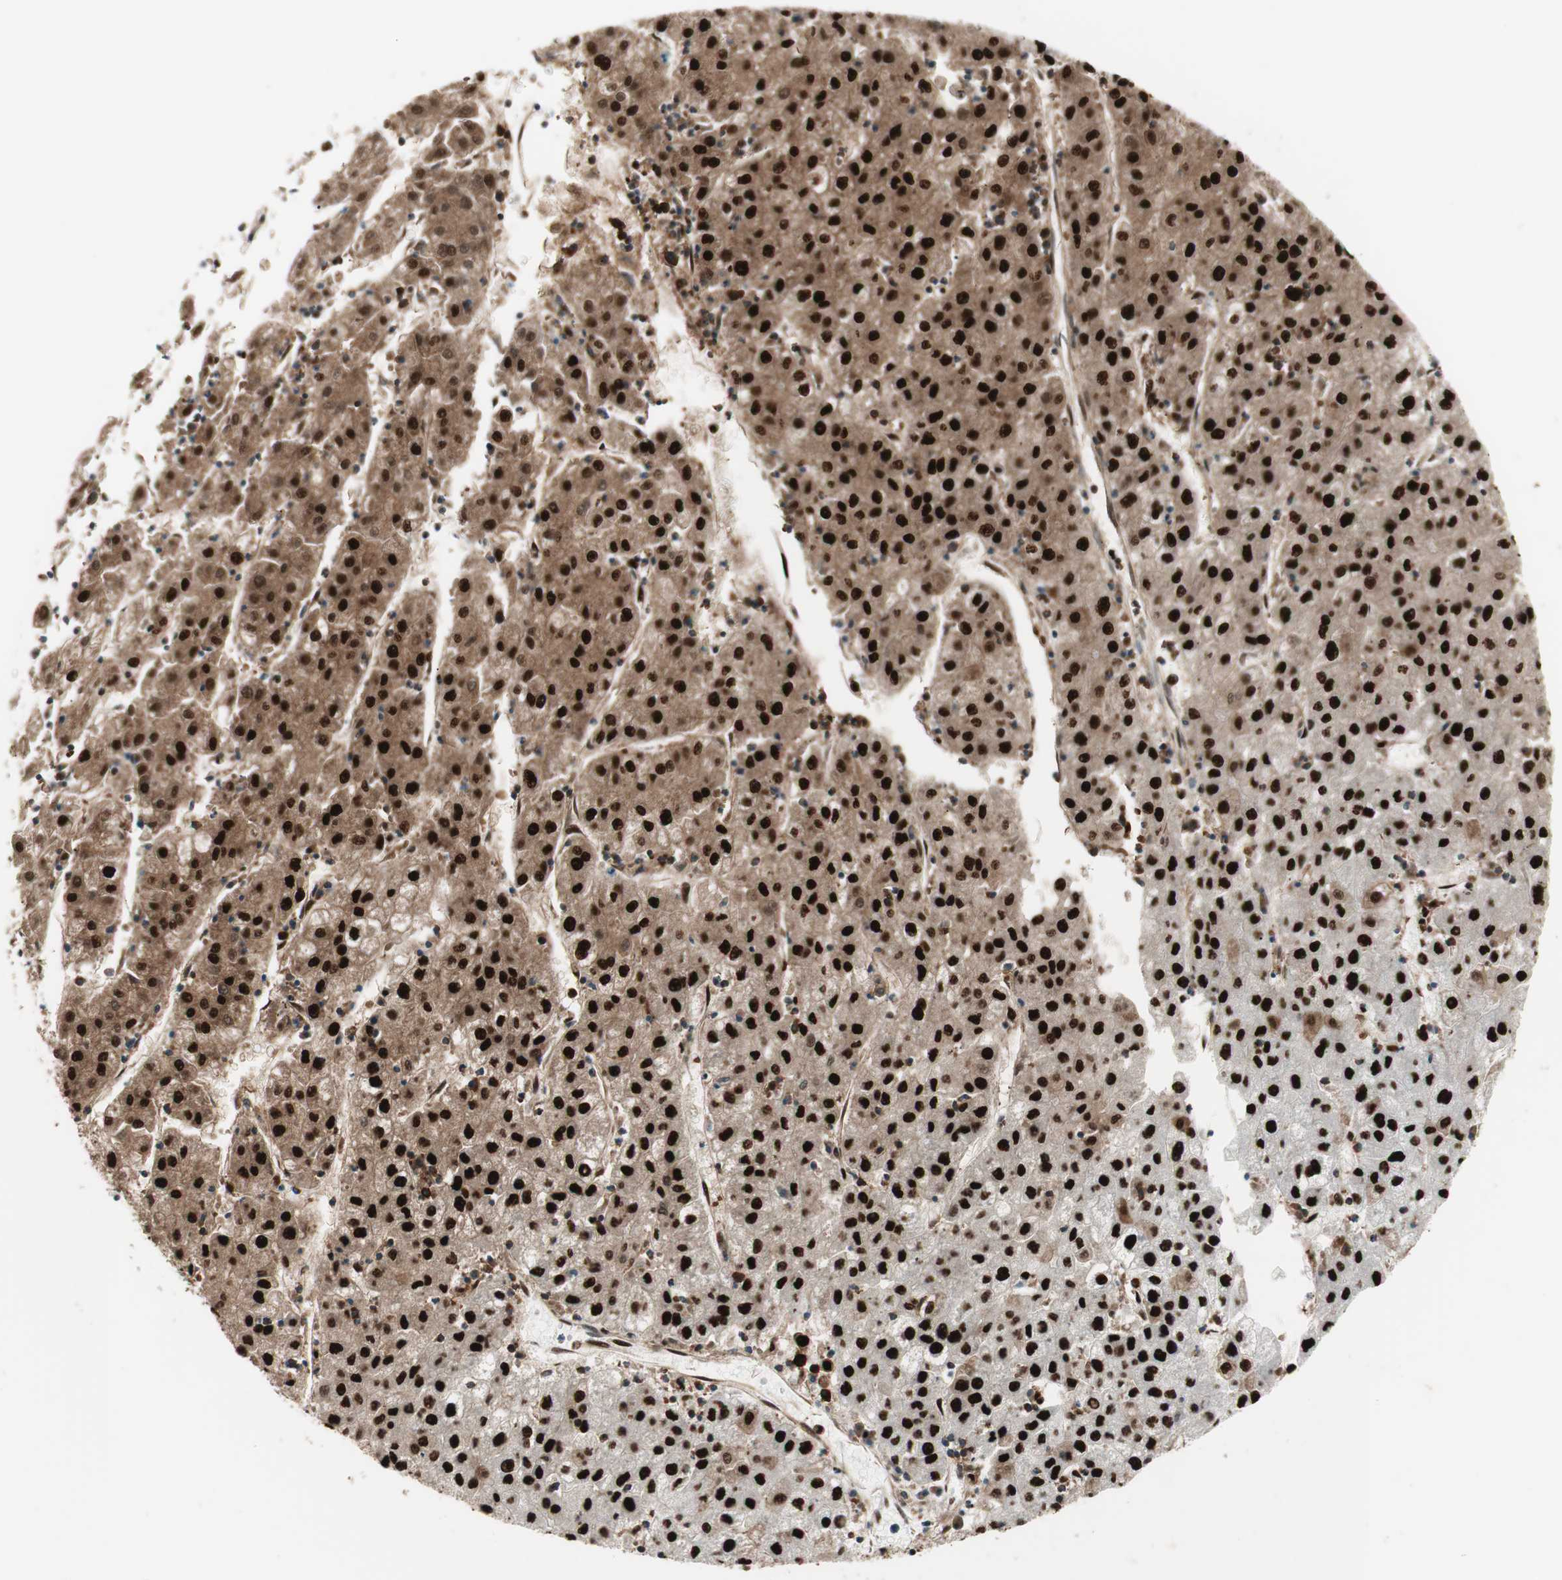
{"staining": {"intensity": "strong", "quantity": ">75%", "location": "cytoplasmic/membranous,nuclear"}, "tissue": "liver cancer", "cell_type": "Tumor cells", "image_type": "cancer", "snomed": [{"axis": "morphology", "description": "Carcinoma, Hepatocellular, NOS"}, {"axis": "topography", "description": "Liver"}], "caption": "IHC (DAB (3,3'-diaminobenzidine)) staining of human hepatocellular carcinoma (liver) demonstrates strong cytoplasmic/membranous and nuclear protein expression in approximately >75% of tumor cells.", "gene": "PSME3", "patient": {"sex": "male", "age": 72}}